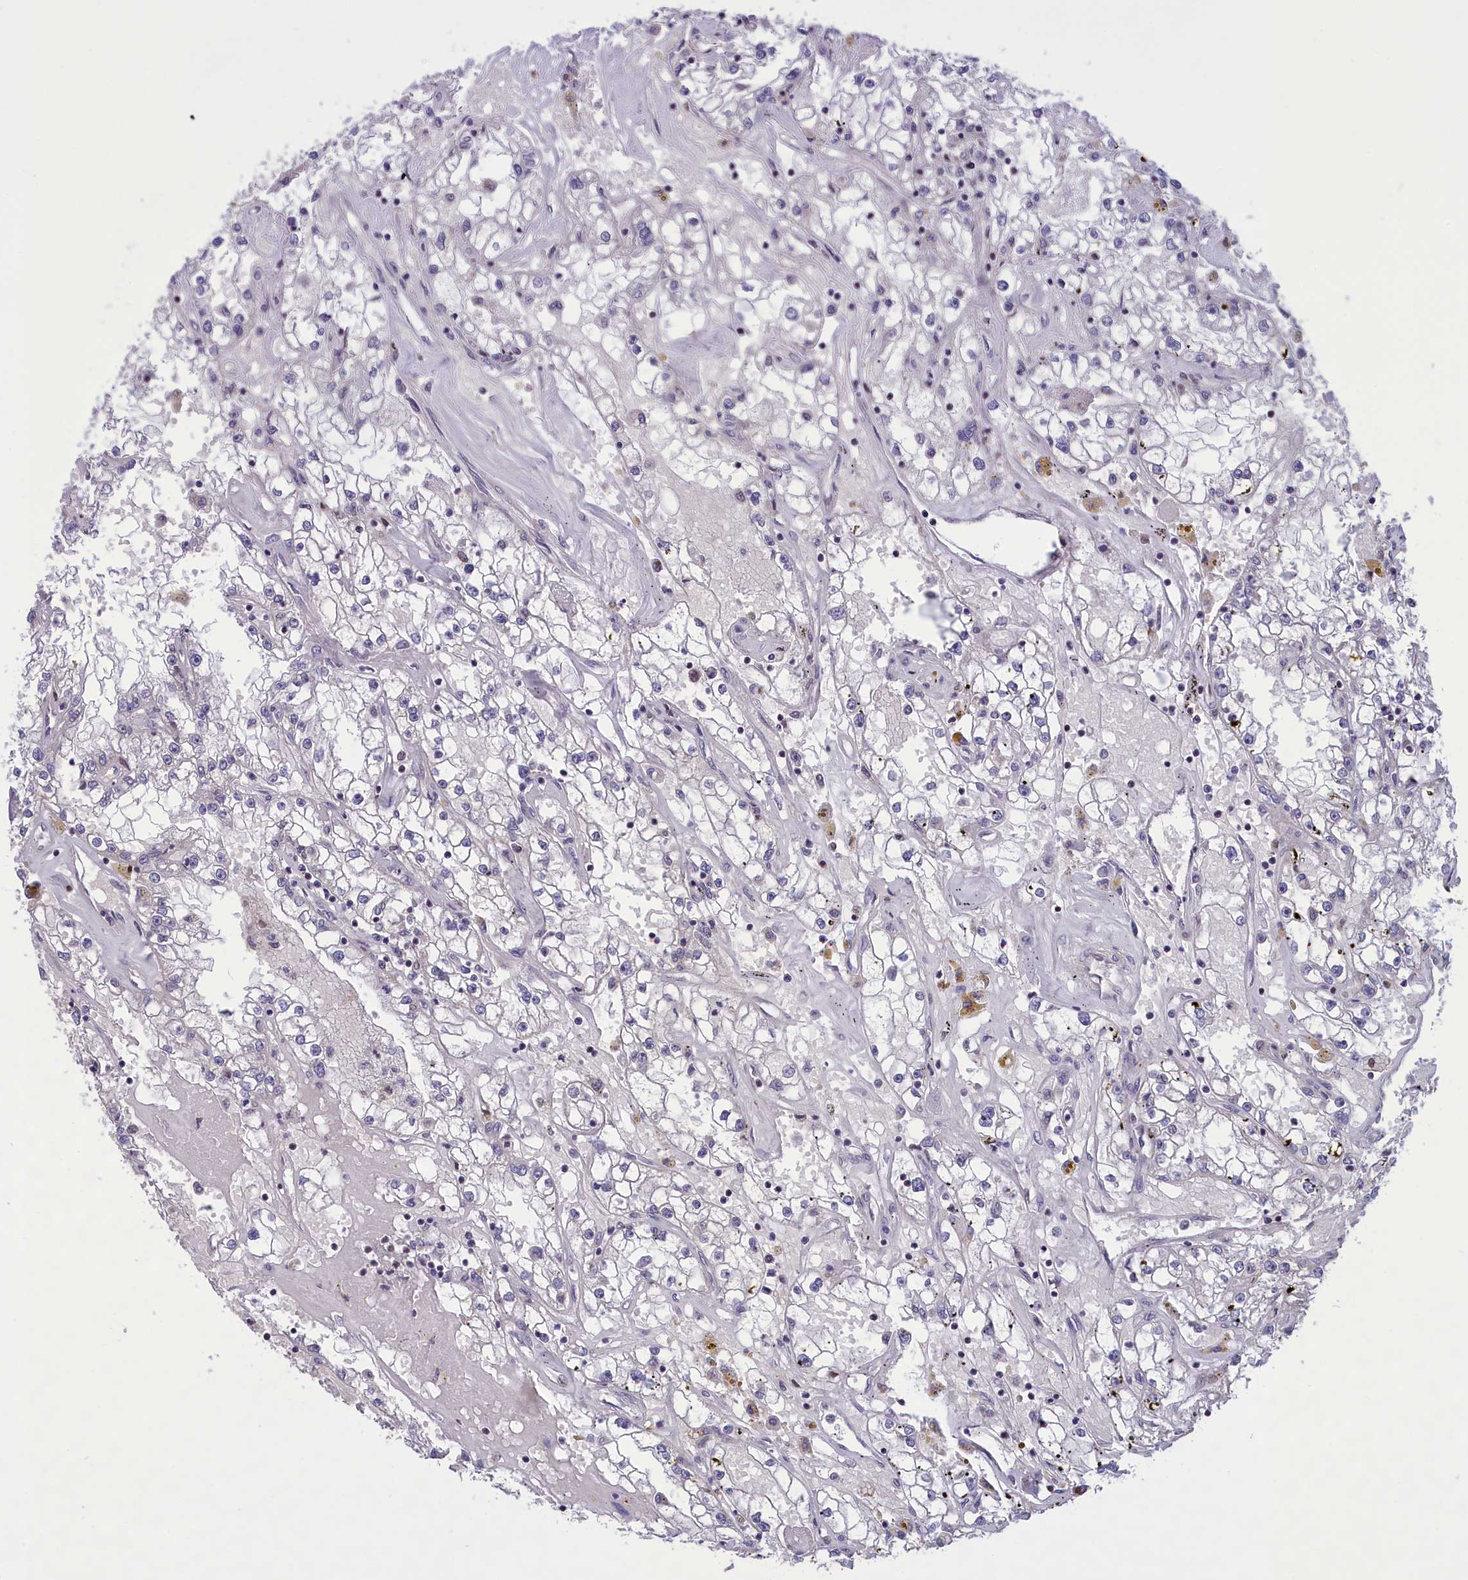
{"staining": {"intensity": "negative", "quantity": "none", "location": "none"}, "tissue": "renal cancer", "cell_type": "Tumor cells", "image_type": "cancer", "snomed": [{"axis": "morphology", "description": "Adenocarcinoma, NOS"}, {"axis": "topography", "description": "Kidney"}], "caption": "Immunohistochemical staining of human renal adenocarcinoma reveals no significant positivity in tumor cells.", "gene": "CORO2A", "patient": {"sex": "male", "age": 56}}